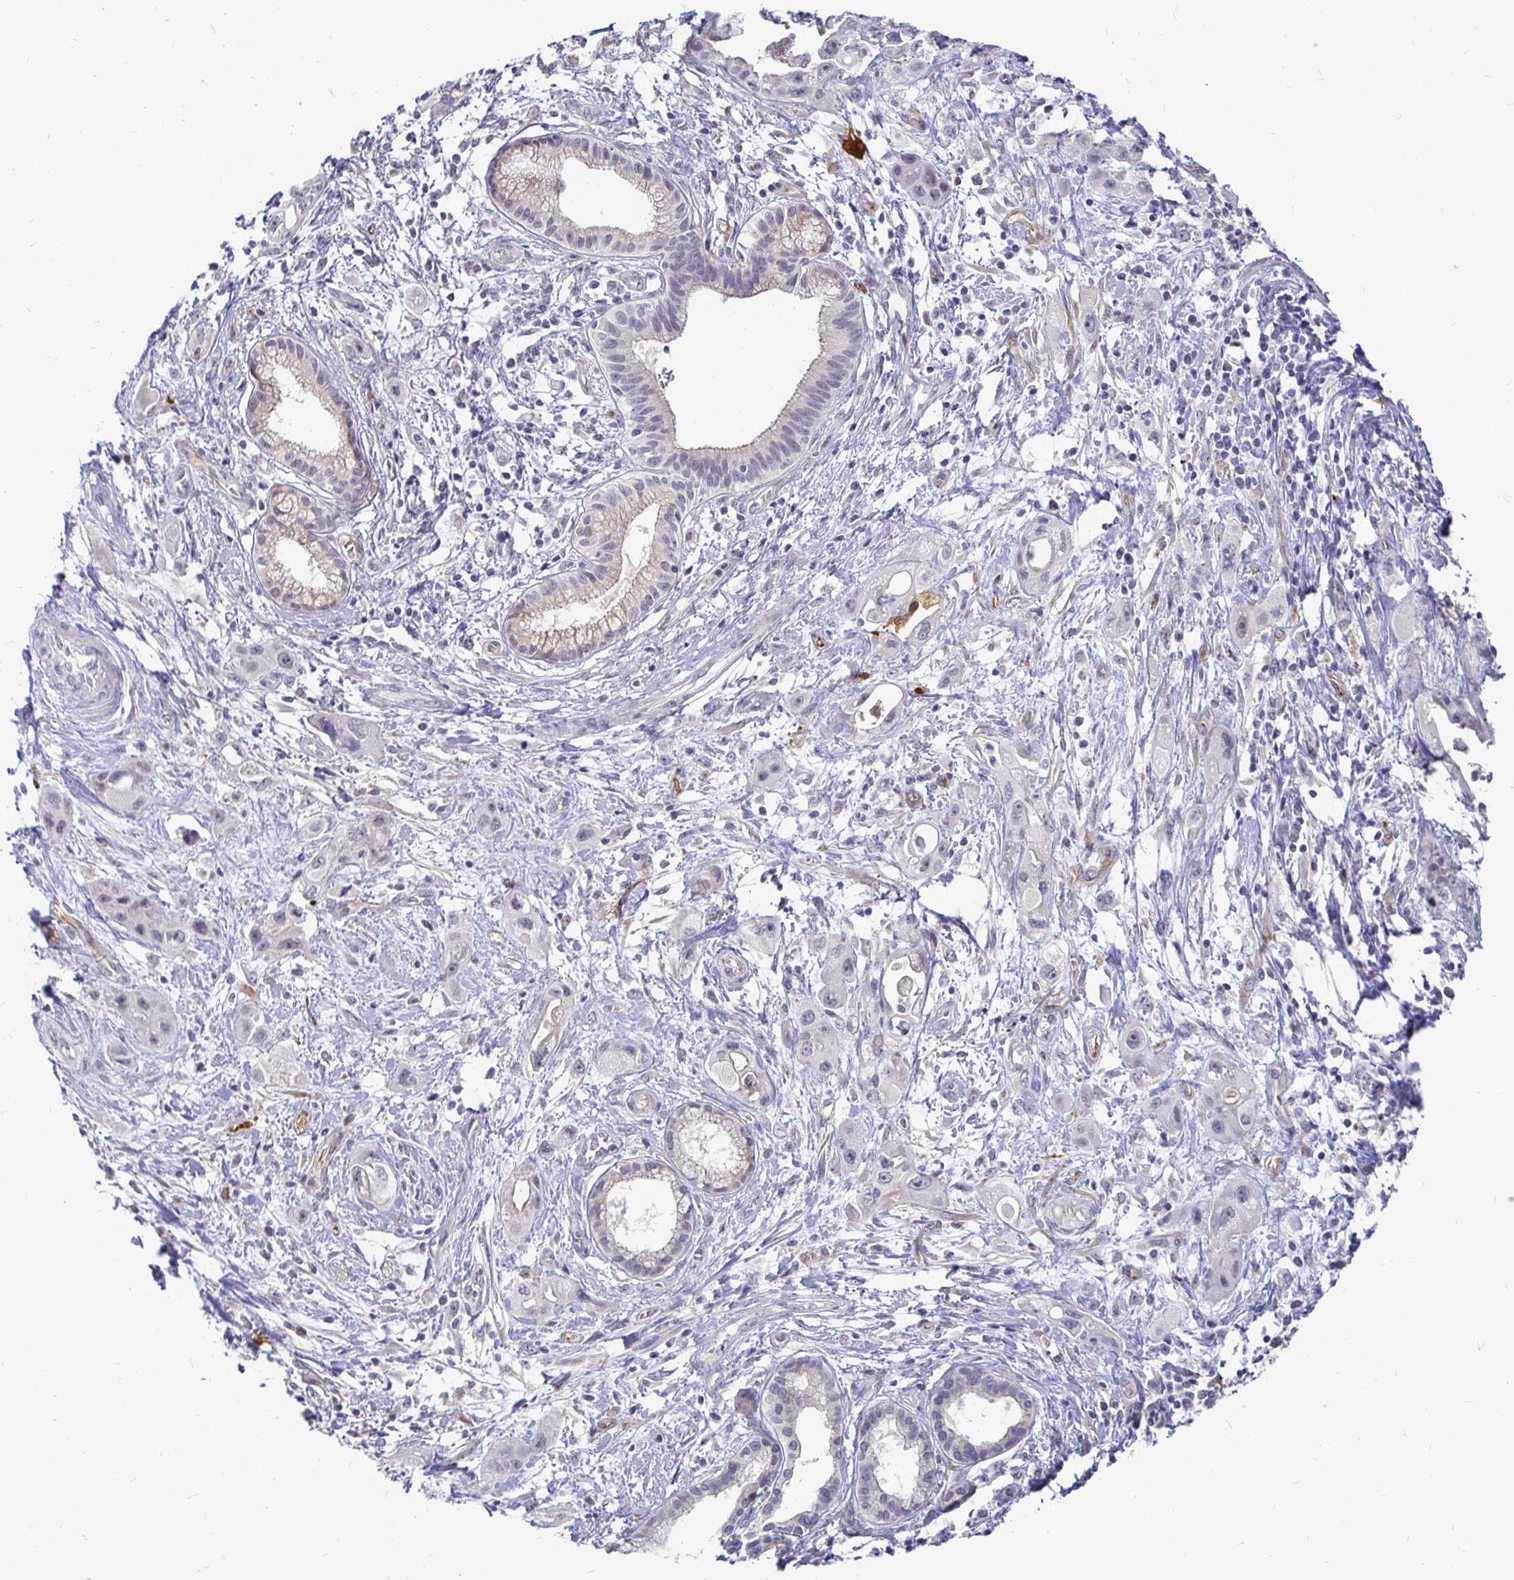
{"staining": {"intensity": "negative", "quantity": "none", "location": "none"}, "tissue": "pancreatic cancer", "cell_type": "Tumor cells", "image_type": "cancer", "snomed": [{"axis": "morphology", "description": "Adenocarcinoma, NOS"}, {"axis": "topography", "description": "Pancreas"}], "caption": "This is an immunohistochemistry (IHC) micrograph of human pancreatic cancer (adenocarcinoma). There is no positivity in tumor cells.", "gene": "CCDC85A", "patient": {"sex": "female", "age": 66}}